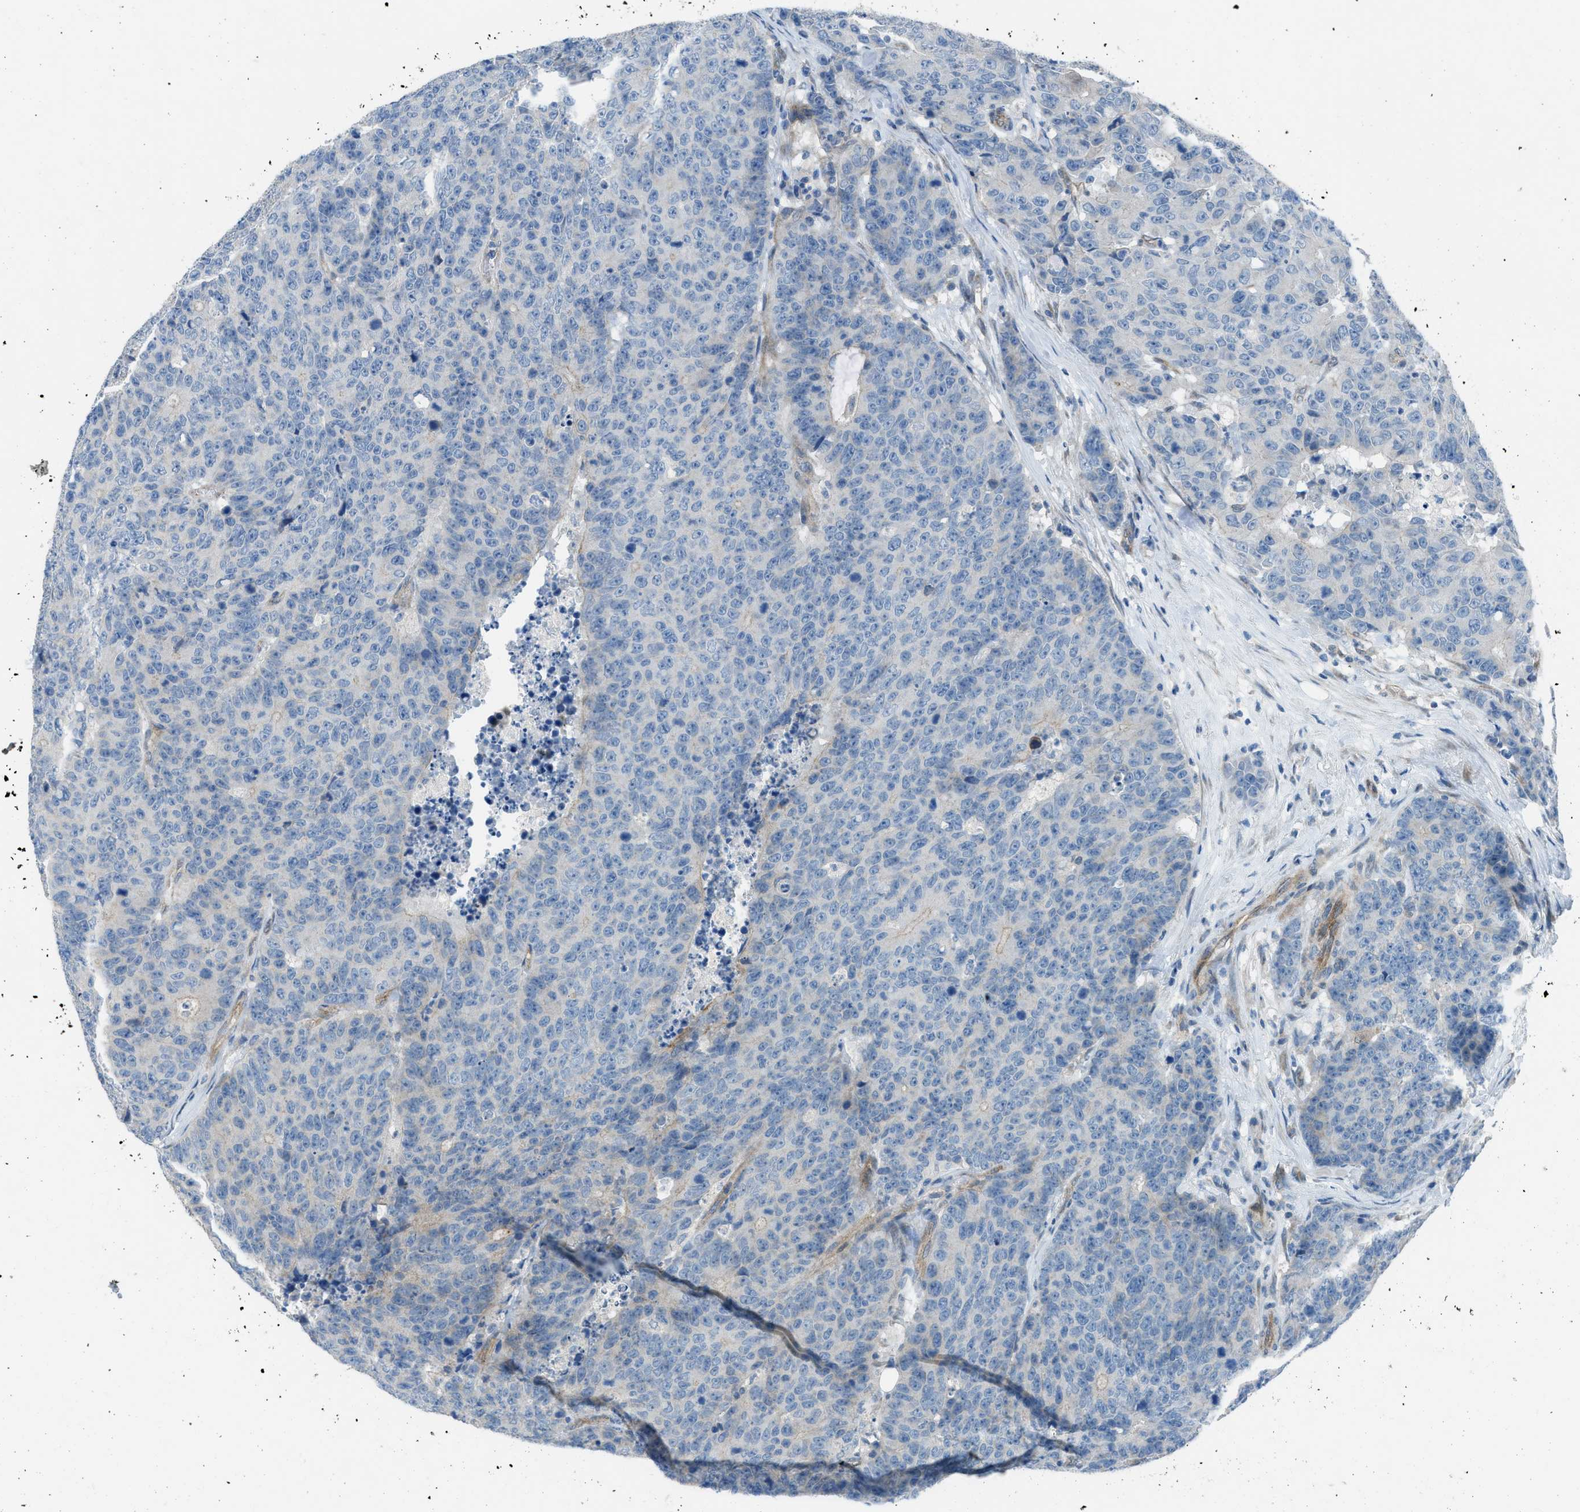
{"staining": {"intensity": "negative", "quantity": "none", "location": "none"}, "tissue": "colorectal cancer", "cell_type": "Tumor cells", "image_type": "cancer", "snomed": [{"axis": "morphology", "description": "Adenocarcinoma, NOS"}, {"axis": "topography", "description": "Colon"}], "caption": "Immunohistochemistry histopathology image of neoplastic tissue: colorectal adenocarcinoma stained with DAB reveals no significant protein positivity in tumor cells. (DAB (3,3'-diaminobenzidine) immunohistochemistry visualized using brightfield microscopy, high magnification).", "gene": "PRKN", "patient": {"sex": "female", "age": 86}}